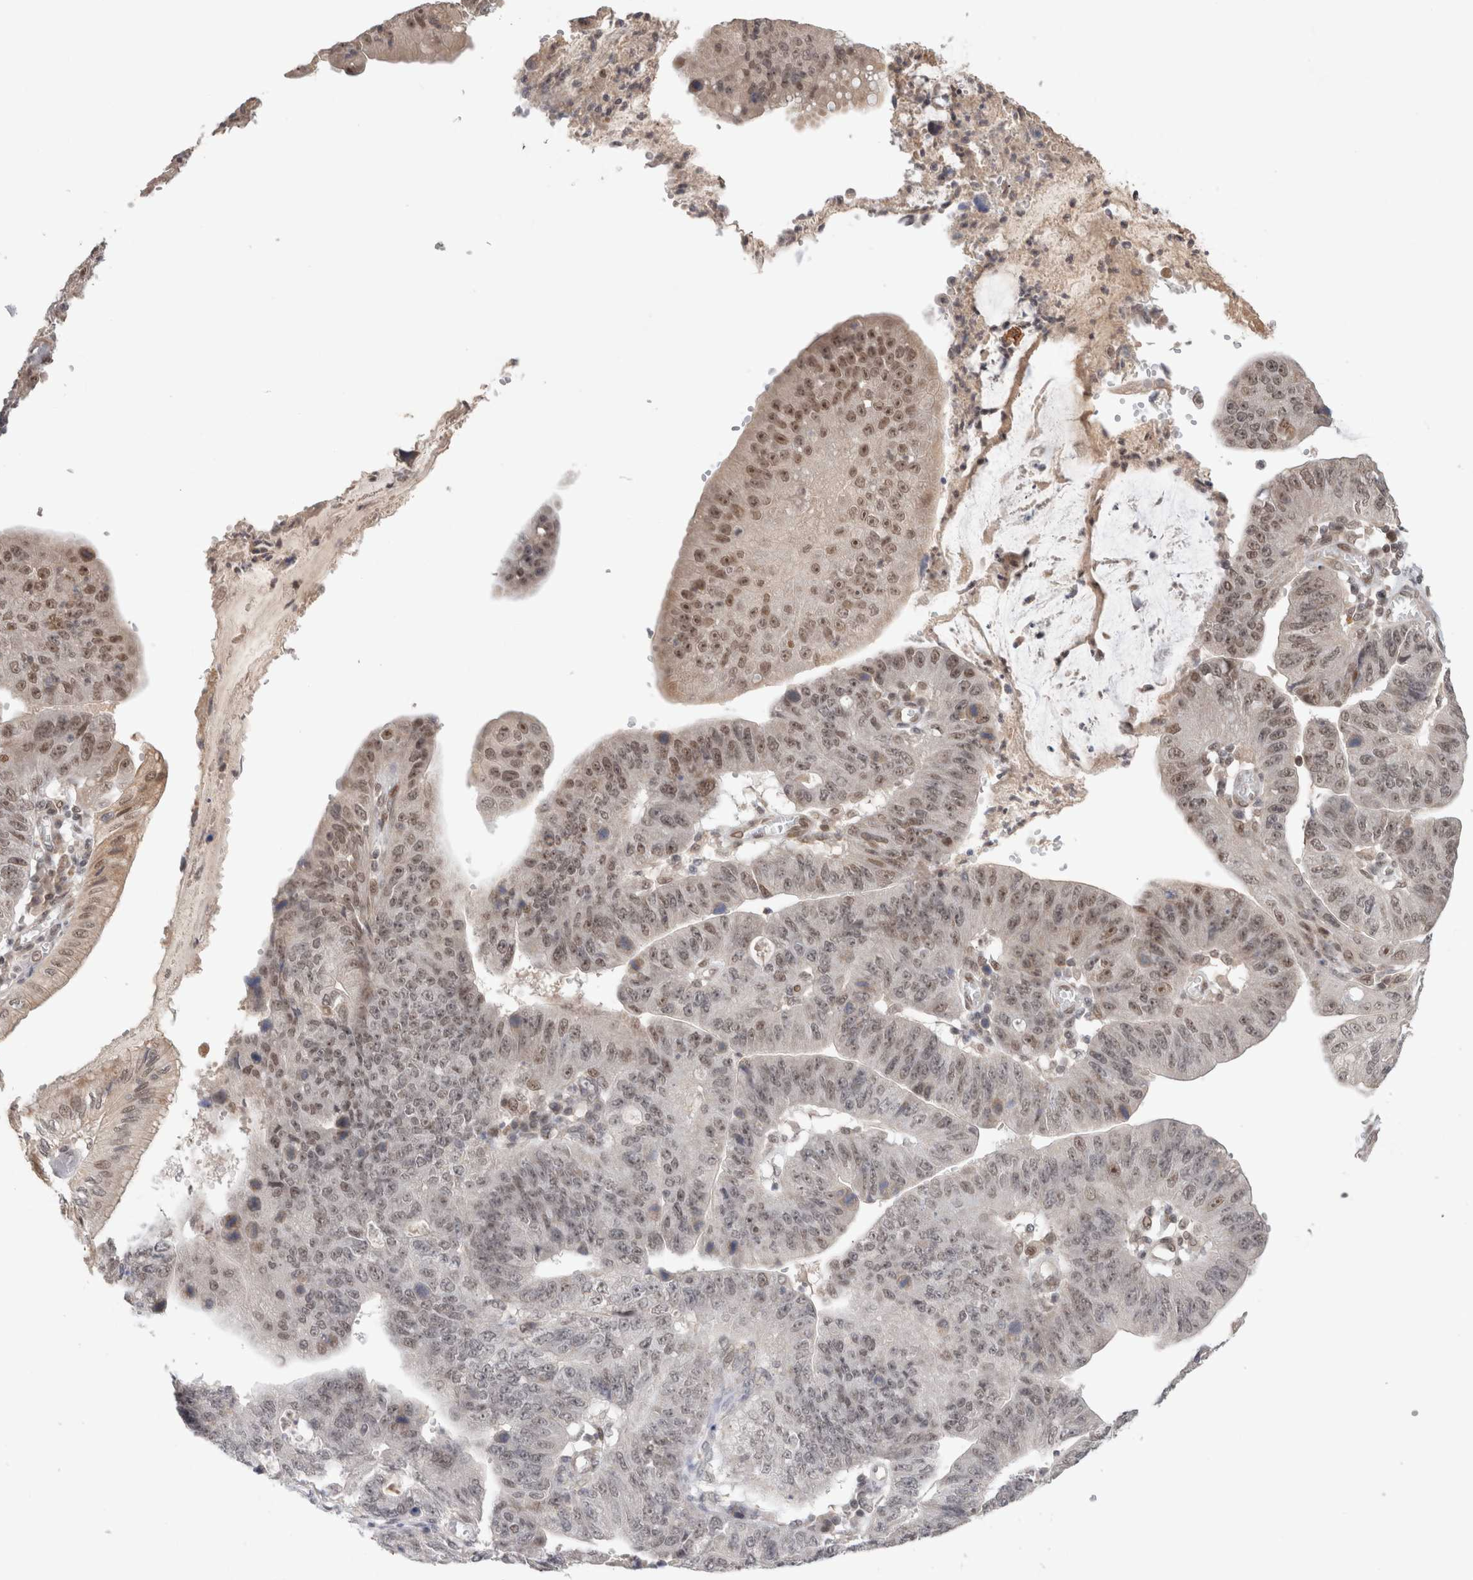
{"staining": {"intensity": "moderate", "quantity": "25%-75%", "location": "nuclear"}, "tissue": "stomach cancer", "cell_type": "Tumor cells", "image_type": "cancer", "snomed": [{"axis": "morphology", "description": "Adenocarcinoma, NOS"}, {"axis": "topography", "description": "Stomach"}], "caption": "There is medium levels of moderate nuclear staining in tumor cells of stomach adenocarcinoma, as demonstrated by immunohistochemical staining (brown color).", "gene": "SYDE2", "patient": {"sex": "male", "age": 59}}